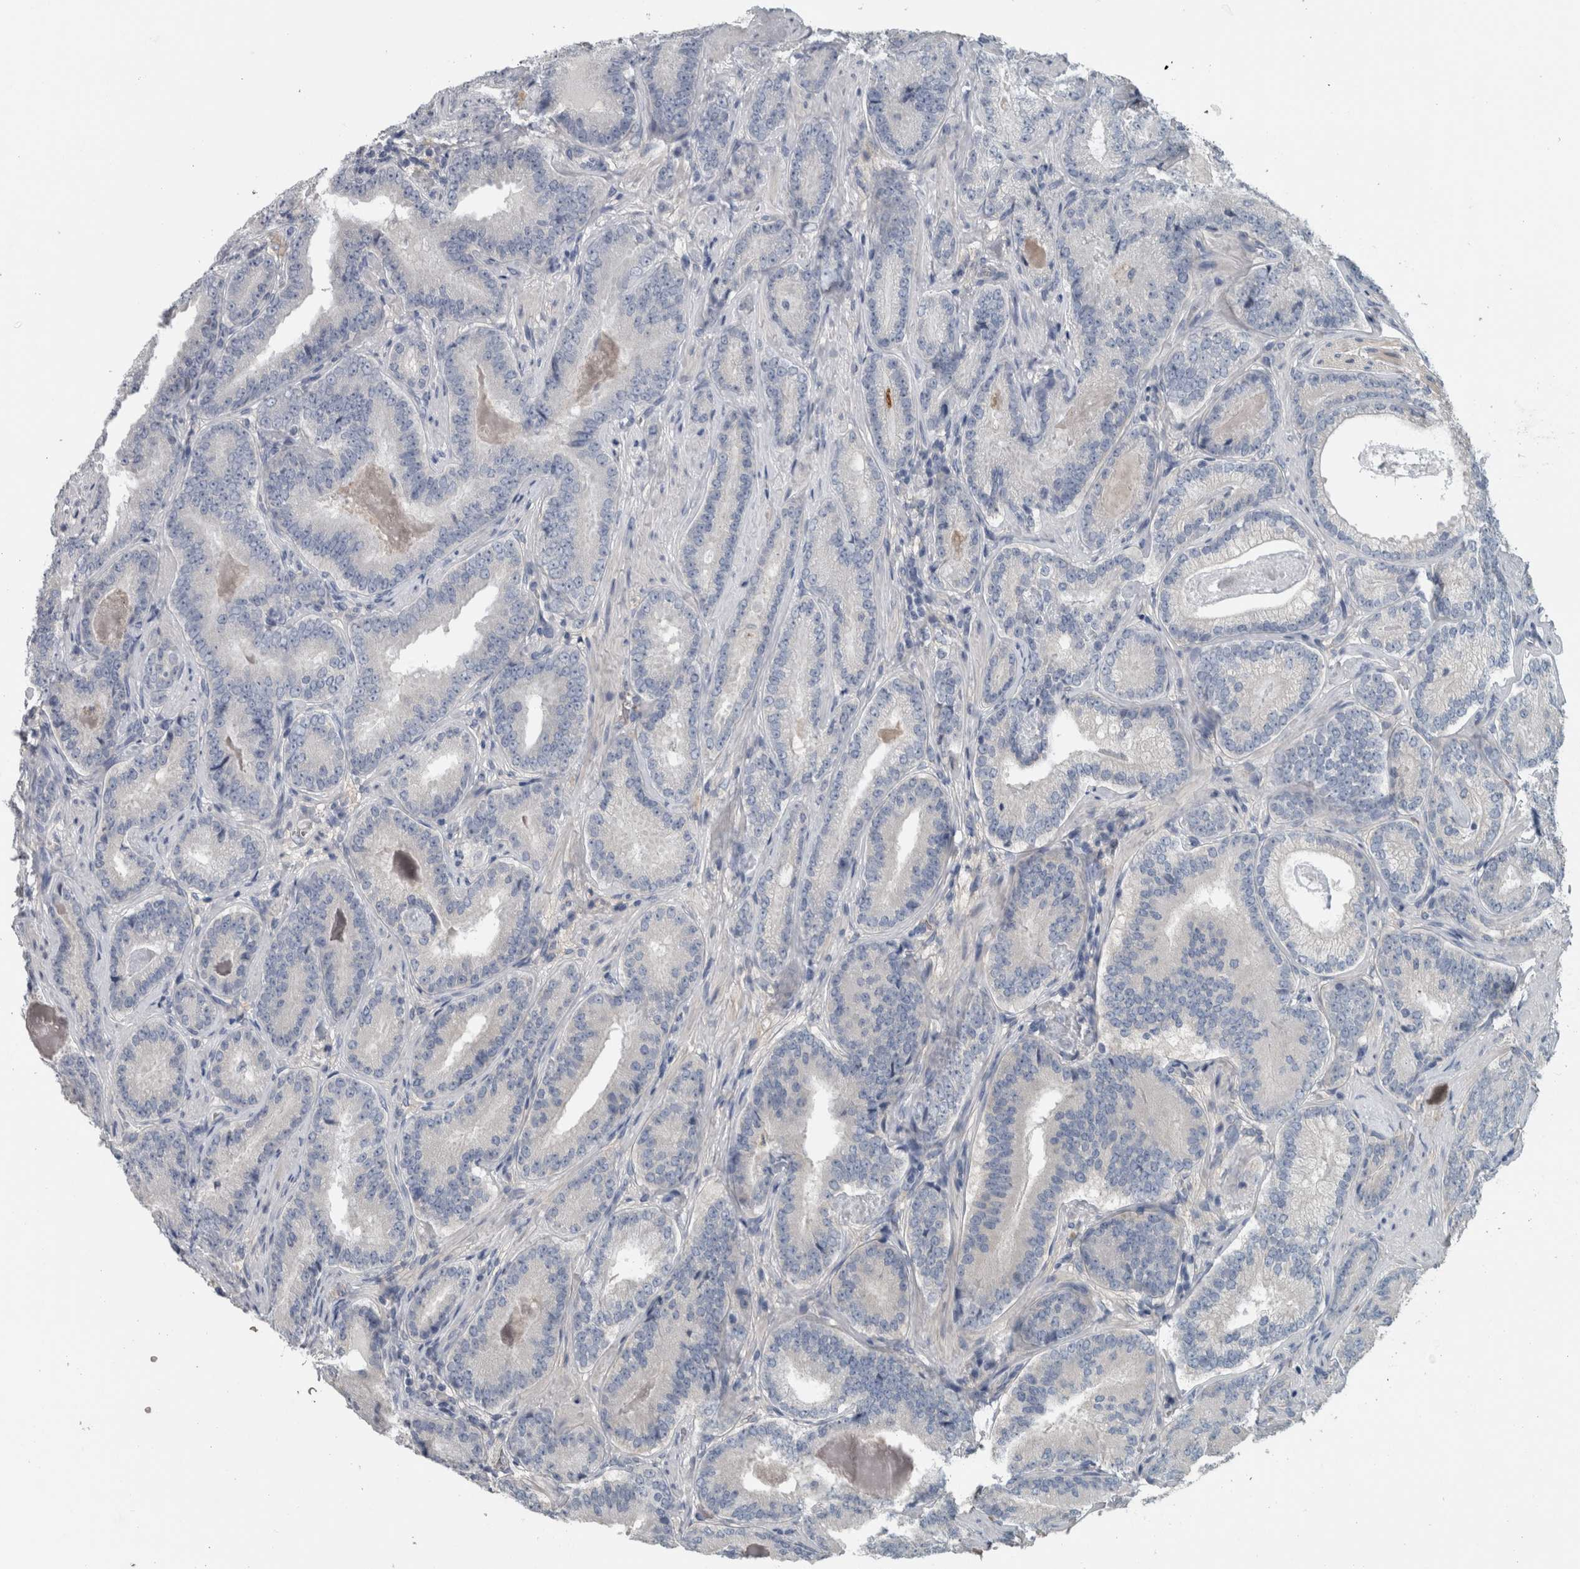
{"staining": {"intensity": "negative", "quantity": "none", "location": "none"}, "tissue": "prostate cancer", "cell_type": "Tumor cells", "image_type": "cancer", "snomed": [{"axis": "morphology", "description": "Adenocarcinoma, Low grade"}, {"axis": "topography", "description": "Prostate"}], "caption": "Immunohistochemical staining of prostate cancer (adenocarcinoma (low-grade)) exhibits no significant positivity in tumor cells.", "gene": "SH3GL2", "patient": {"sex": "male", "age": 51}}